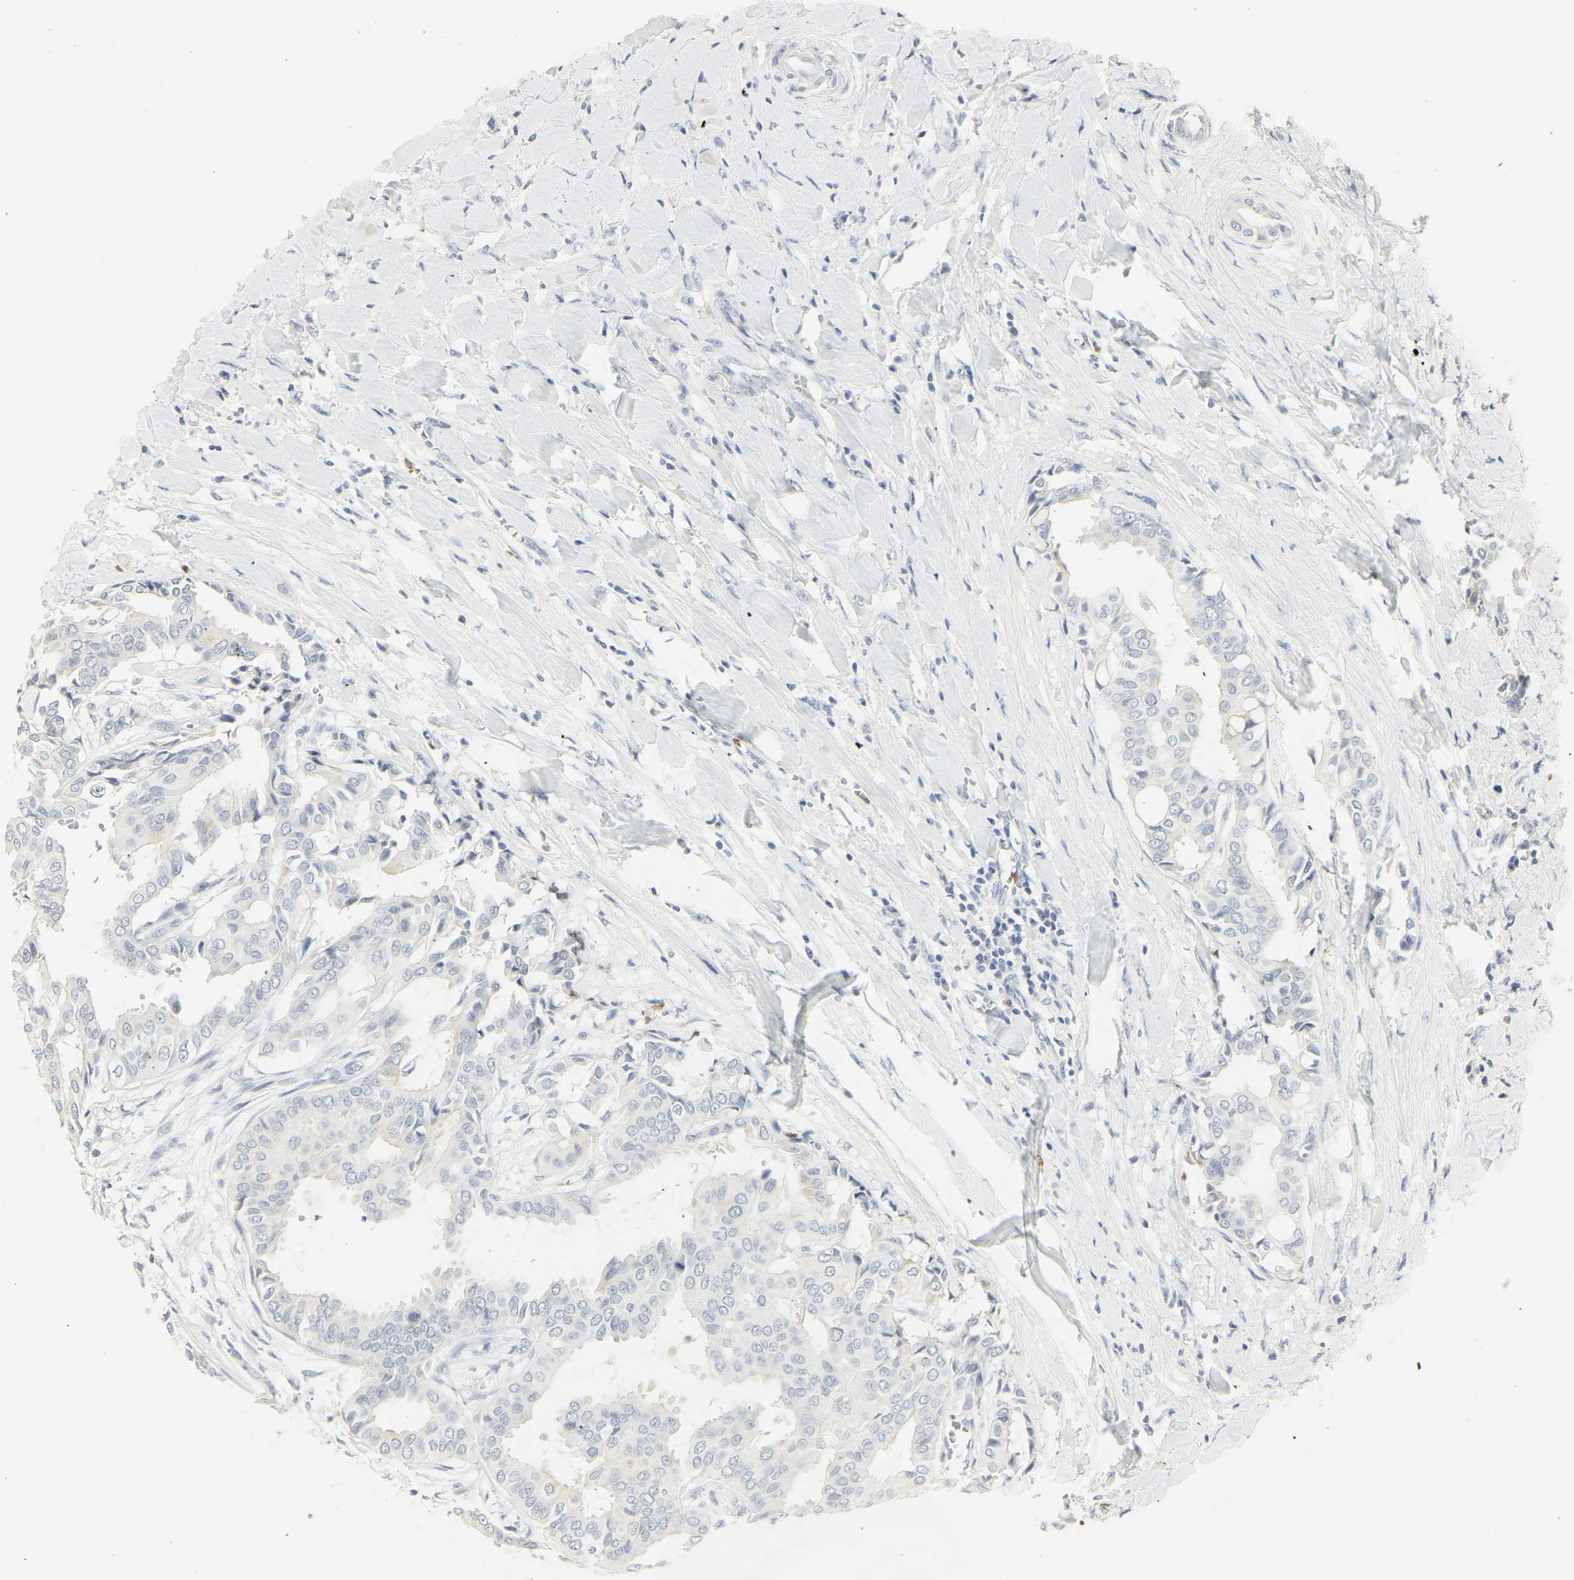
{"staining": {"intensity": "negative", "quantity": "none", "location": "none"}, "tissue": "head and neck cancer", "cell_type": "Tumor cells", "image_type": "cancer", "snomed": [{"axis": "morphology", "description": "Adenocarcinoma, NOS"}, {"axis": "topography", "description": "Salivary gland"}, {"axis": "topography", "description": "Head-Neck"}], "caption": "DAB immunohistochemical staining of human adenocarcinoma (head and neck) reveals no significant positivity in tumor cells.", "gene": "MPO", "patient": {"sex": "female", "age": 59}}